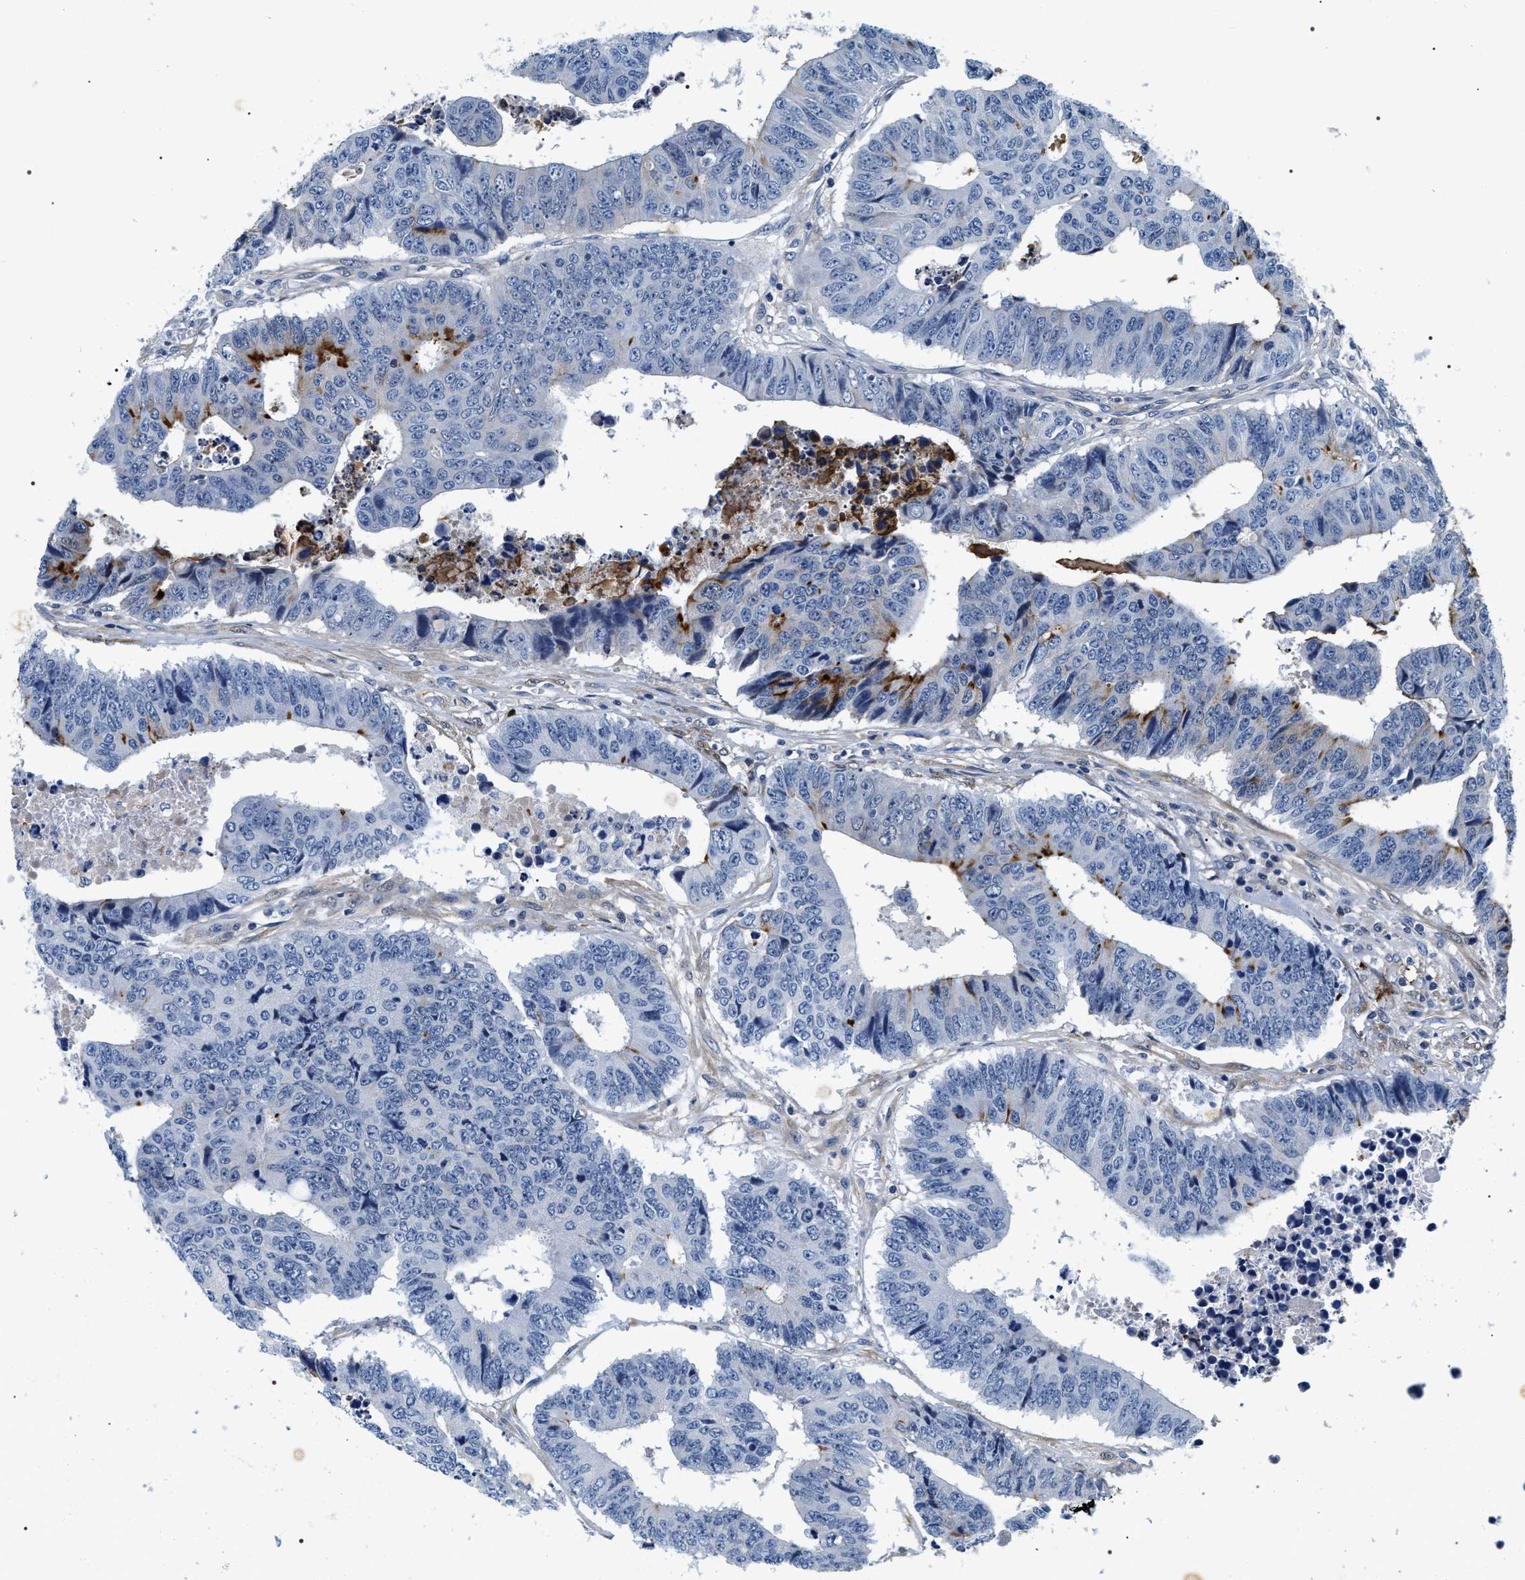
{"staining": {"intensity": "strong", "quantity": "<25%", "location": "cytoplasmic/membranous"}, "tissue": "colorectal cancer", "cell_type": "Tumor cells", "image_type": "cancer", "snomed": [{"axis": "morphology", "description": "Adenocarcinoma, NOS"}, {"axis": "topography", "description": "Rectum"}], "caption": "Protein expression analysis of colorectal cancer demonstrates strong cytoplasmic/membranous expression in about <25% of tumor cells.", "gene": "BAG2", "patient": {"sex": "male", "age": 84}}